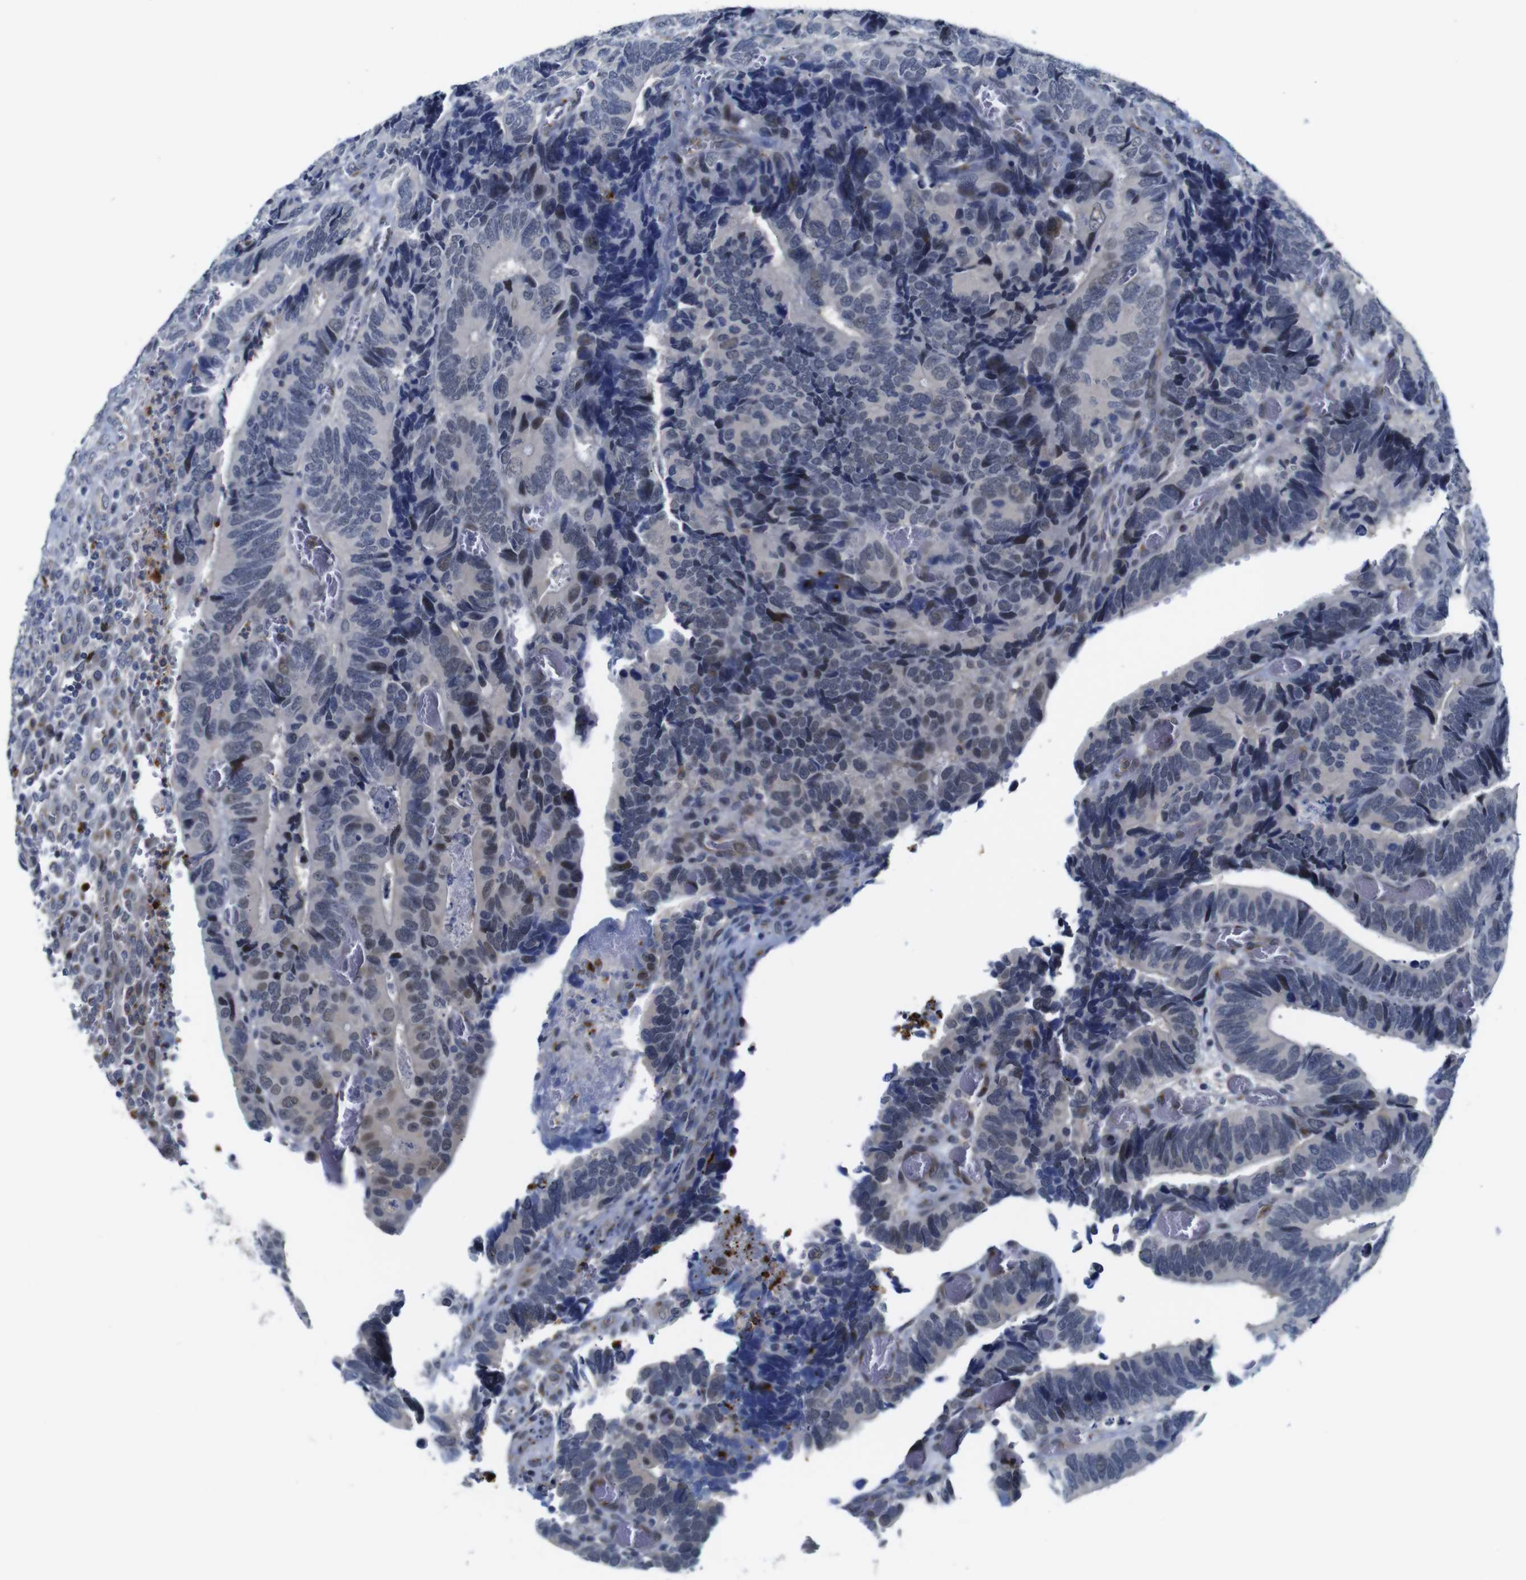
{"staining": {"intensity": "weak", "quantity": "<25%", "location": "cytoplasmic/membranous,nuclear"}, "tissue": "colorectal cancer", "cell_type": "Tumor cells", "image_type": "cancer", "snomed": [{"axis": "morphology", "description": "Adenocarcinoma, NOS"}, {"axis": "topography", "description": "Colon"}], "caption": "Colorectal adenocarcinoma stained for a protein using IHC demonstrates no positivity tumor cells.", "gene": "FURIN", "patient": {"sex": "male", "age": 72}}